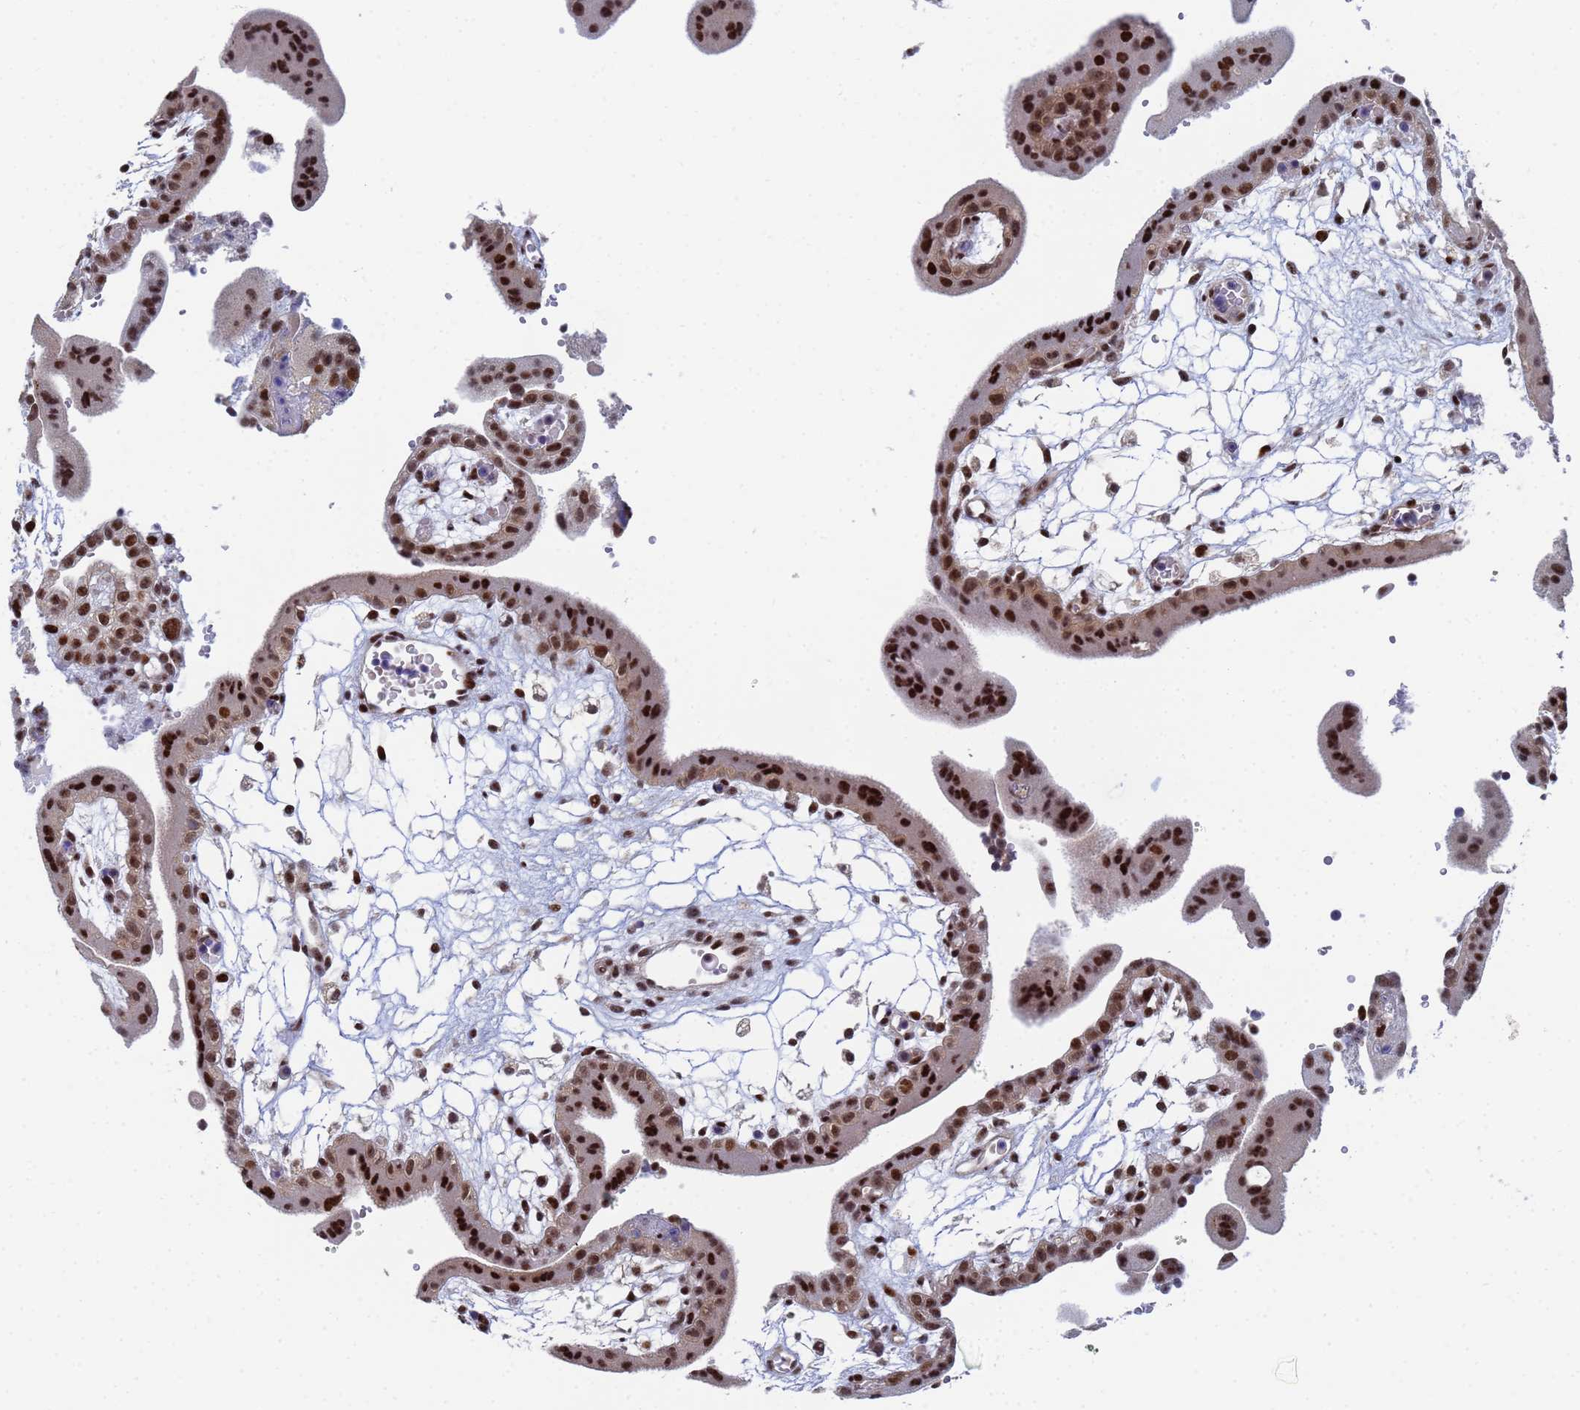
{"staining": {"intensity": "moderate", "quantity": ">75%", "location": "nuclear"}, "tissue": "placenta", "cell_type": "Decidual cells", "image_type": "normal", "snomed": [{"axis": "morphology", "description": "Normal tissue, NOS"}, {"axis": "topography", "description": "Placenta"}], "caption": "Protein expression analysis of benign human placenta reveals moderate nuclear positivity in approximately >75% of decidual cells. The staining was performed using DAB to visualize the protein expression in brown, while the nuclei were stained in blue with hematoxylin (Magnification: 20x).", "gene": "AP5Z1", "patient": {"sex": "female", "age": 18}}